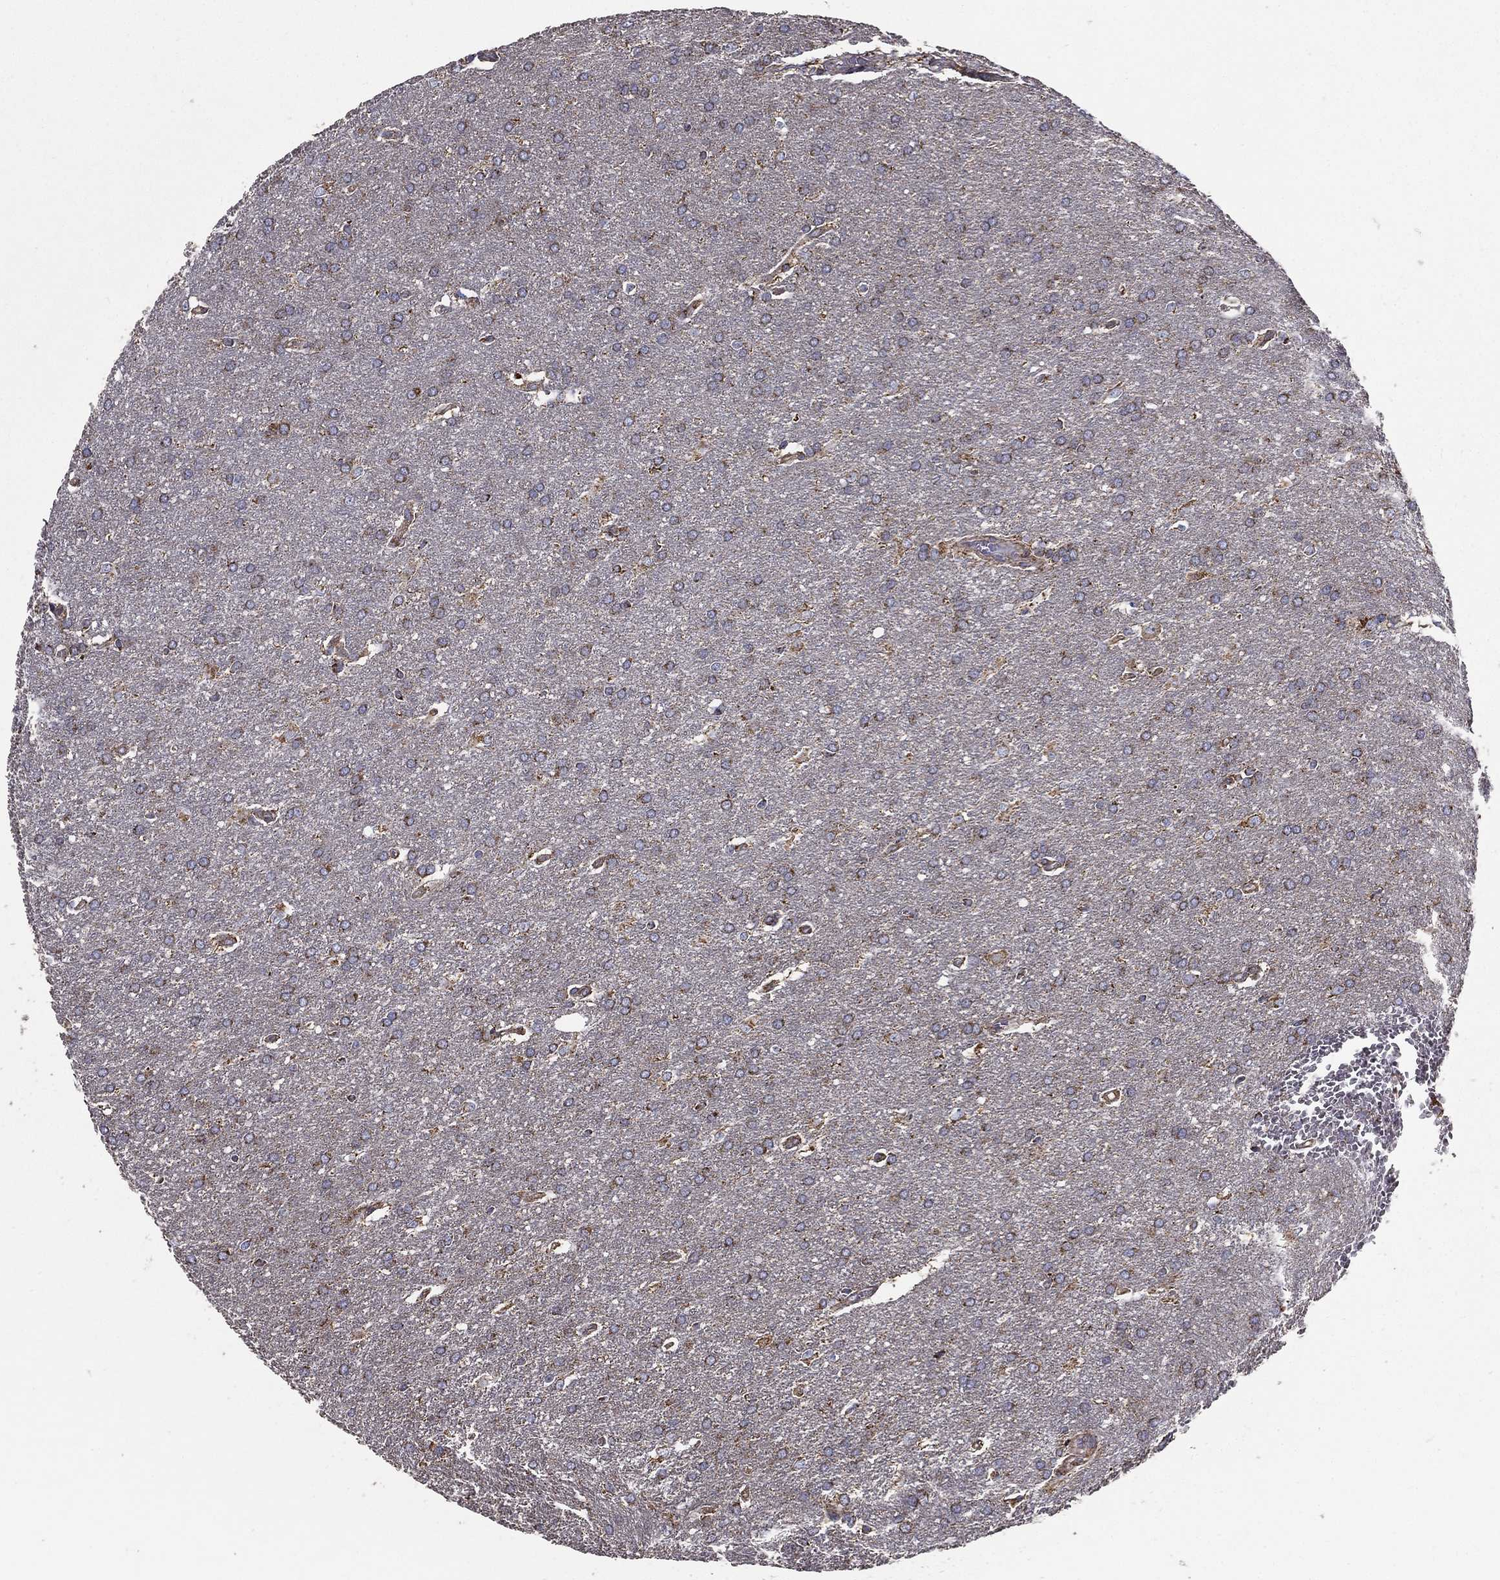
{"staining": {"intensity": "moderate", "quantity": "25%-75%", "location": "cytoplasmic/membranous"}, "tissue": "glioma", "cell_type": "Tumor cells", "image_type": "cancer", "snomed": [{"axis": "morphology", "description": "Glioma, malignant, Low grade"}, {"axis": "topography", "description": "Brain"}], "caption": "Tumor cells reveal moderate cytoplasmic/membranous positivity in about 25%-75% of cells in glioma.", "gene": "MT-CYB", "patient": {"sex": "female", "age": 32}}